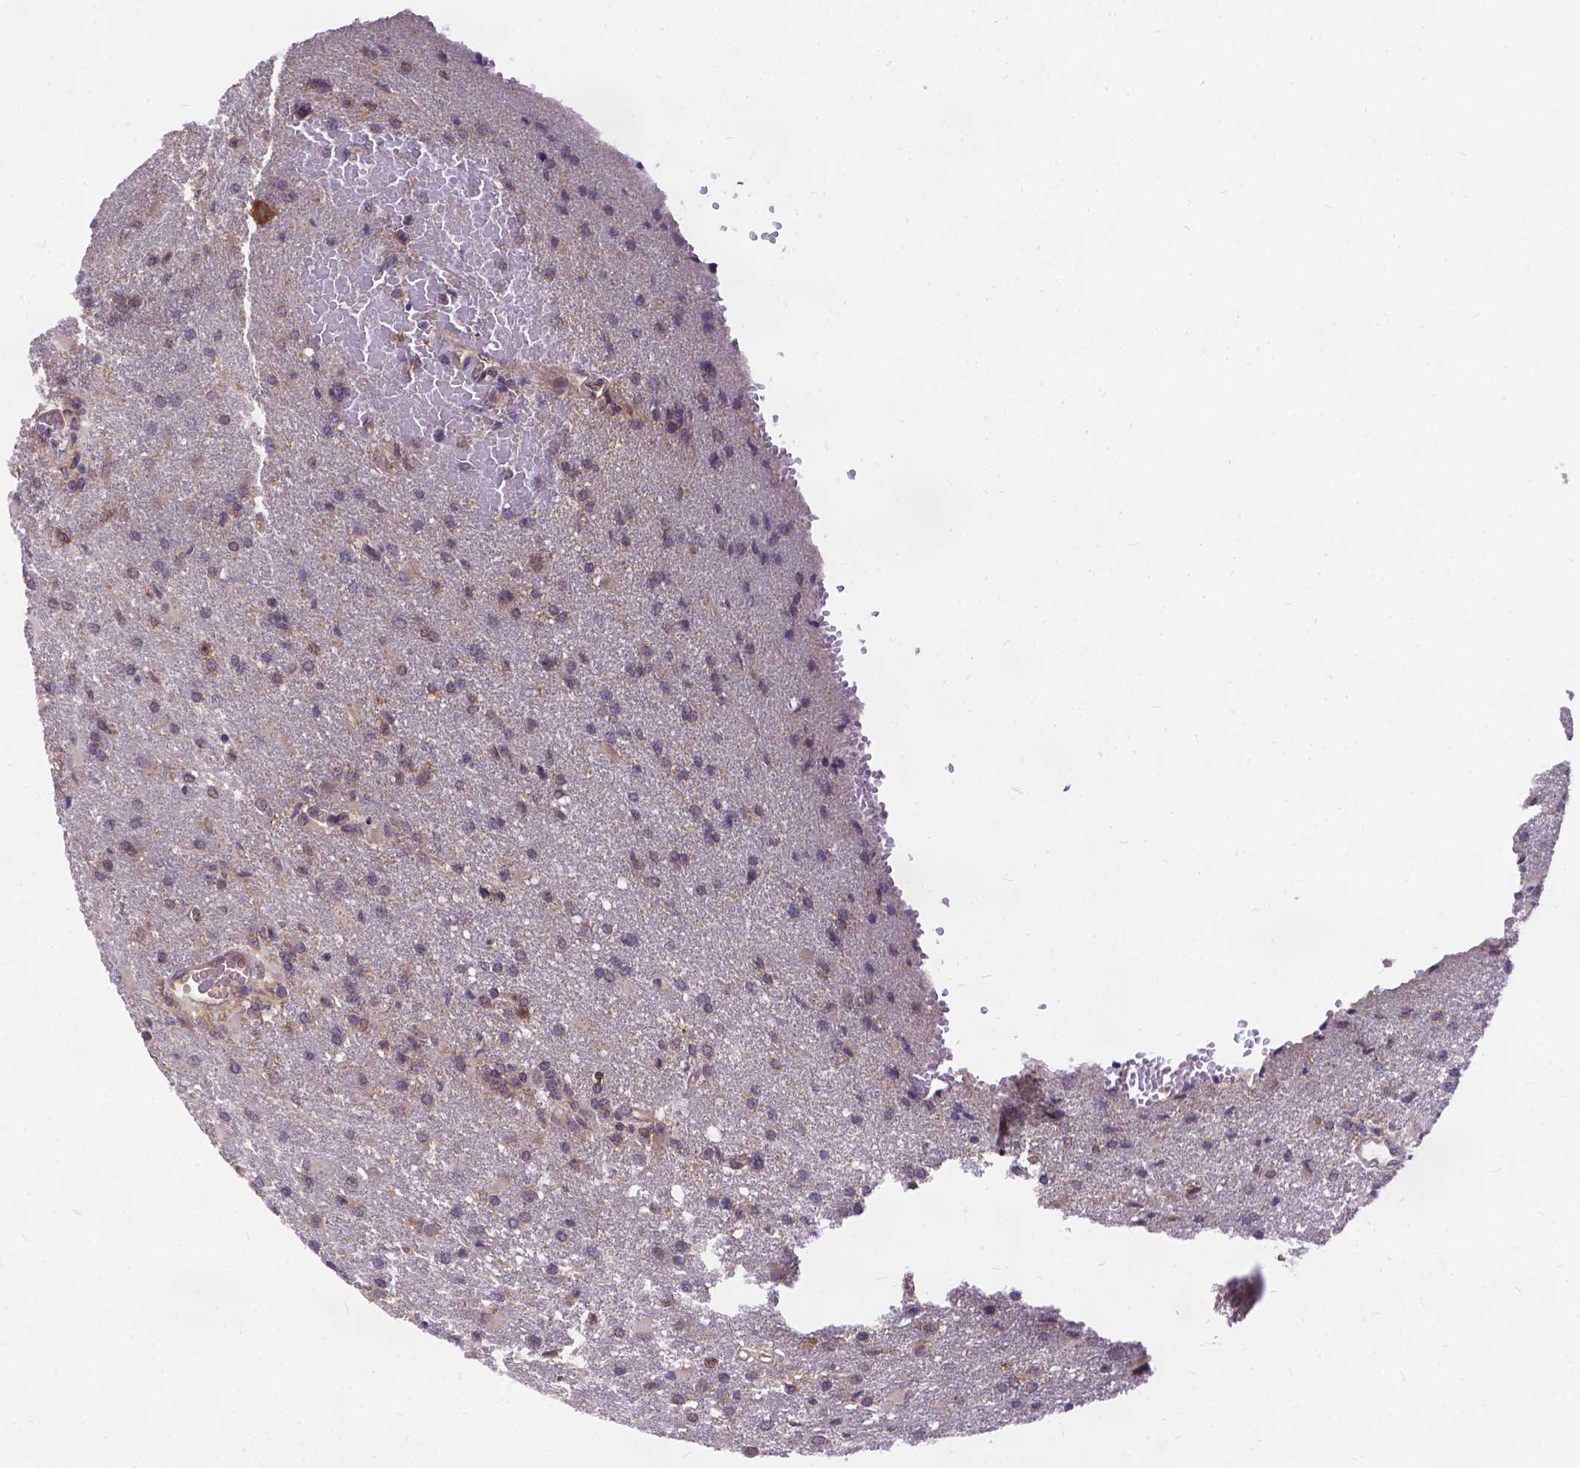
{"staining": {"intensity": "weak", "quantity": ">75%", "location": "cytoplasmic/membranous"}, "tissue": "glioma", "cell_type": "Tumor cells", "image_type": "cancer", "snomed": [{"axis": "morphology", "description": "Glioma, malignant, High grade"}, {"axis": "topography", "description": "Brain"}], "caption": "Immunohistochemical staining of glioma demonstrates weak cytoplasmic/membranous protein staining in about >75% of tumor cells.", "gene": "DENND6A", "patient": {"sex": "male", "age": 68}}